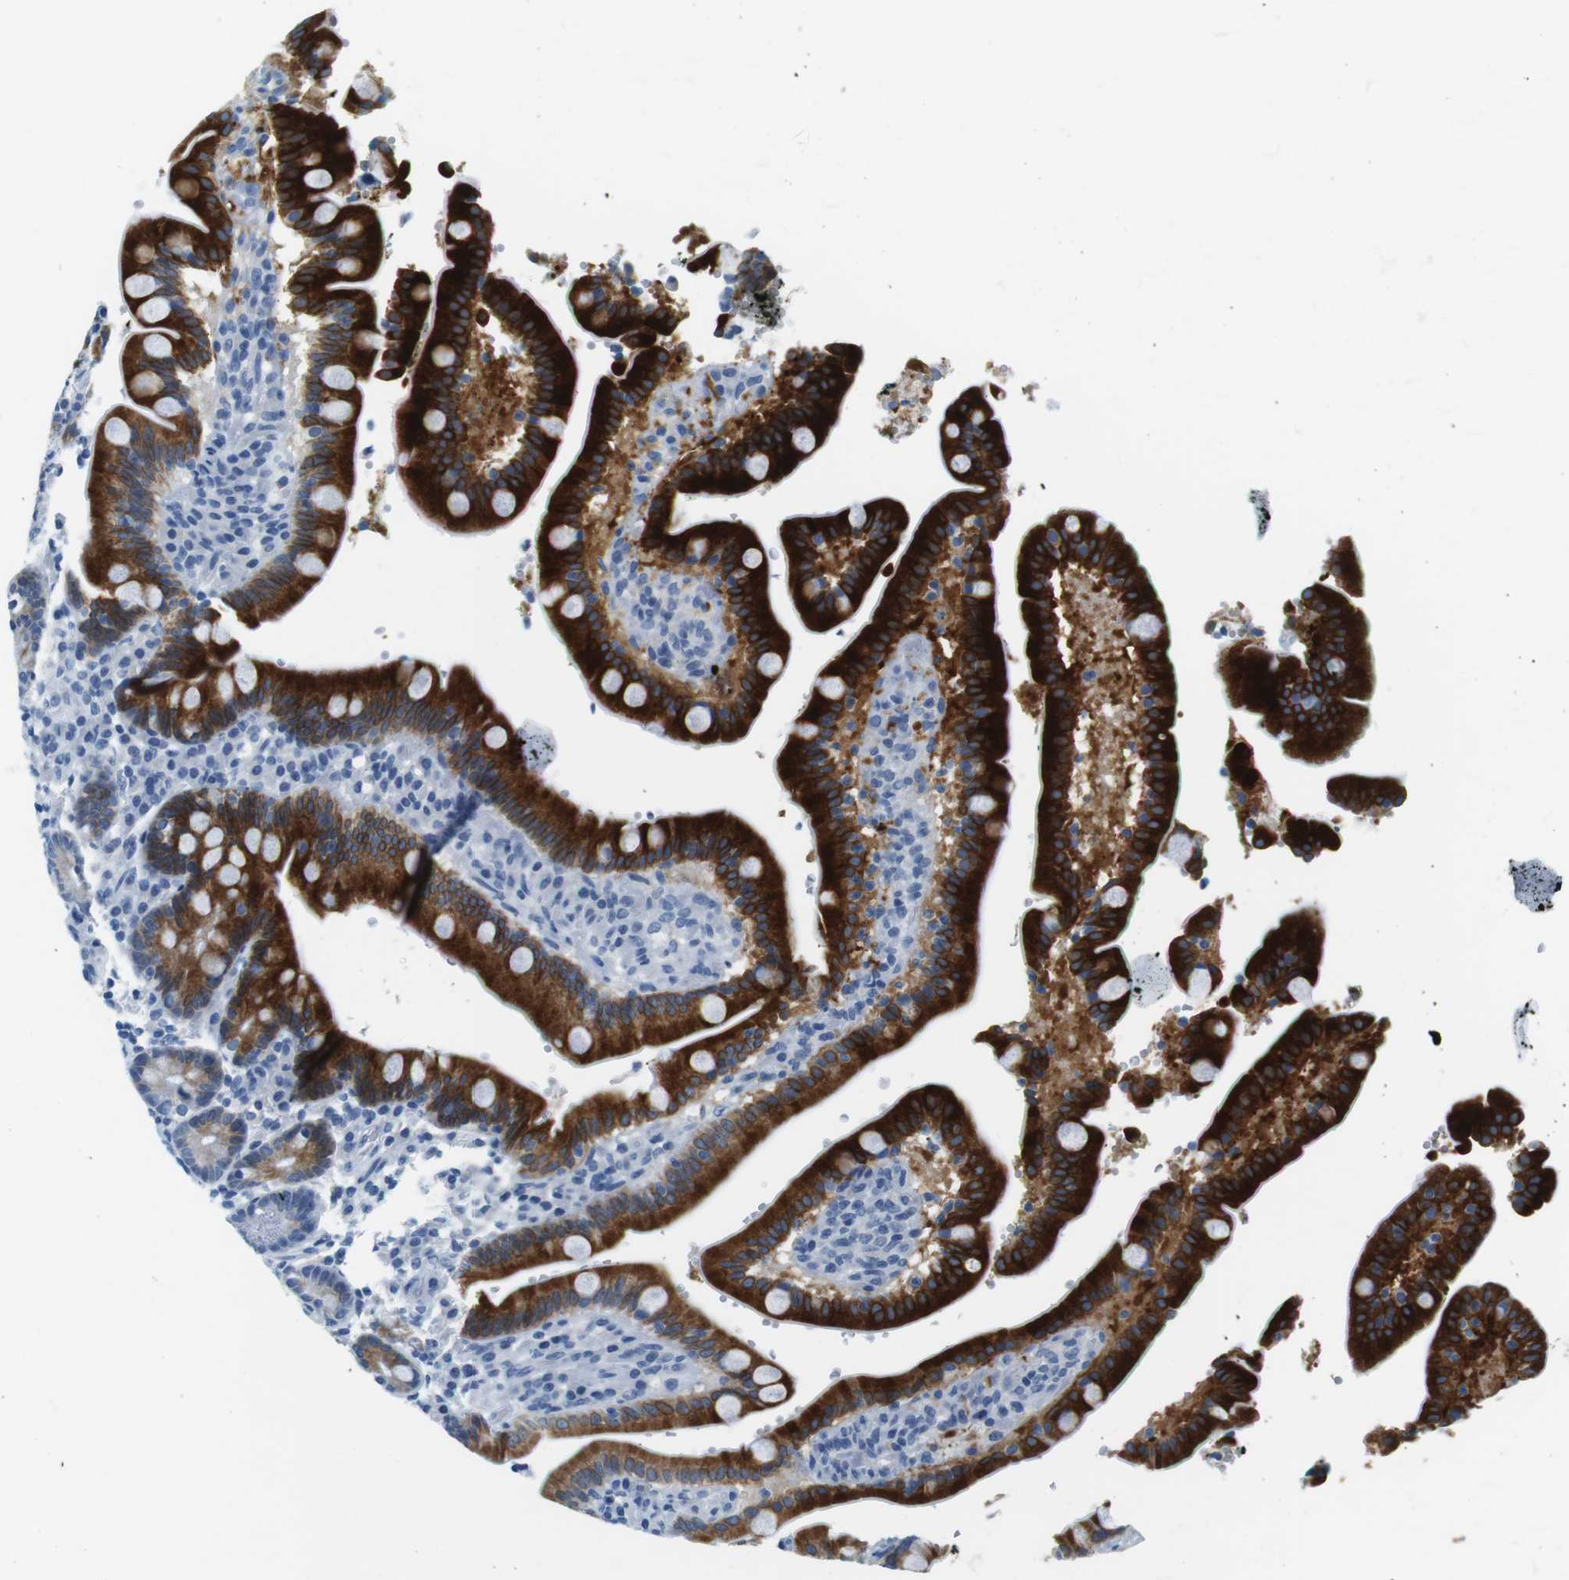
{"staining": {"intensity": "strong", "quantity": "25%-75%", "location": "cytoplasmic/membranous"}, "tissue": "duodenum", "cell_type": "Glandular cells", "image_type": "normal", "snomed": [{"axis": "morphology", "description": "Normal tissue, NOS"}, {"axis": "topography", "description": "Small intestine, NOS"}], "caption": "Duodenum stained for a protein (brown) reveals strong cytoplasmic/membranous positive positivity in about 25%-75% of glandular cells.", "gene": "CYP2C9", "patient": {"sex": "female", "age": 71}}